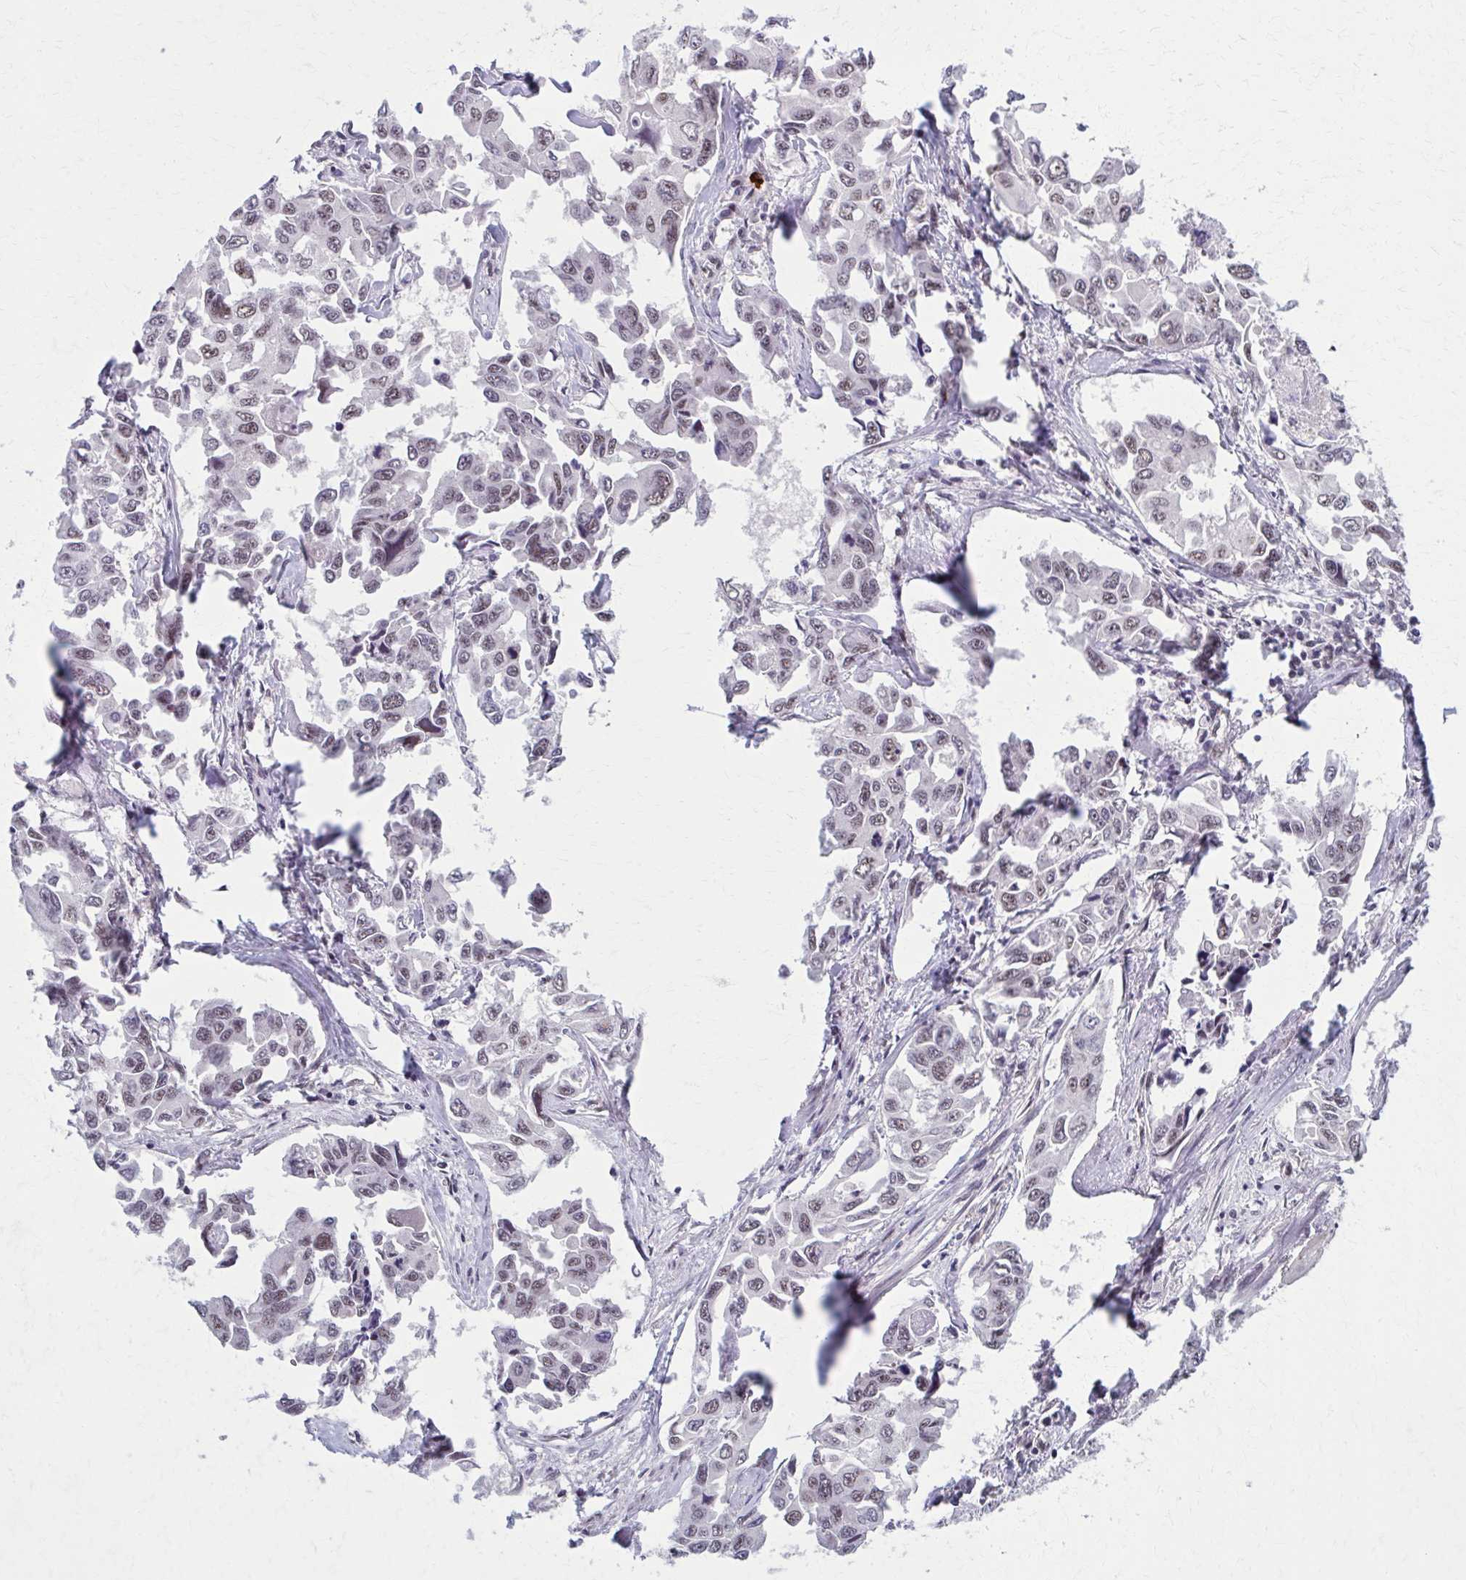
{"staining": {"intensity": "weak", "quantity": "25%-75%", "location": "nuclear"}, "tissue": "lung cancer", "cell_type": "Tumor cells", "image_type": "cancer", "snomed": [{"axis": "morphology", "description": "Adenocarcinoma, NOS"}, {"axis": "topography", "description": "Lung"}], "caption": "A brown stain highlights weak nuclear expression of a protein in lung cancer (adenocarcinoma) tumor cells.", "gene": "SETBP1", "patient": {"sex": "male", "age": 64}}